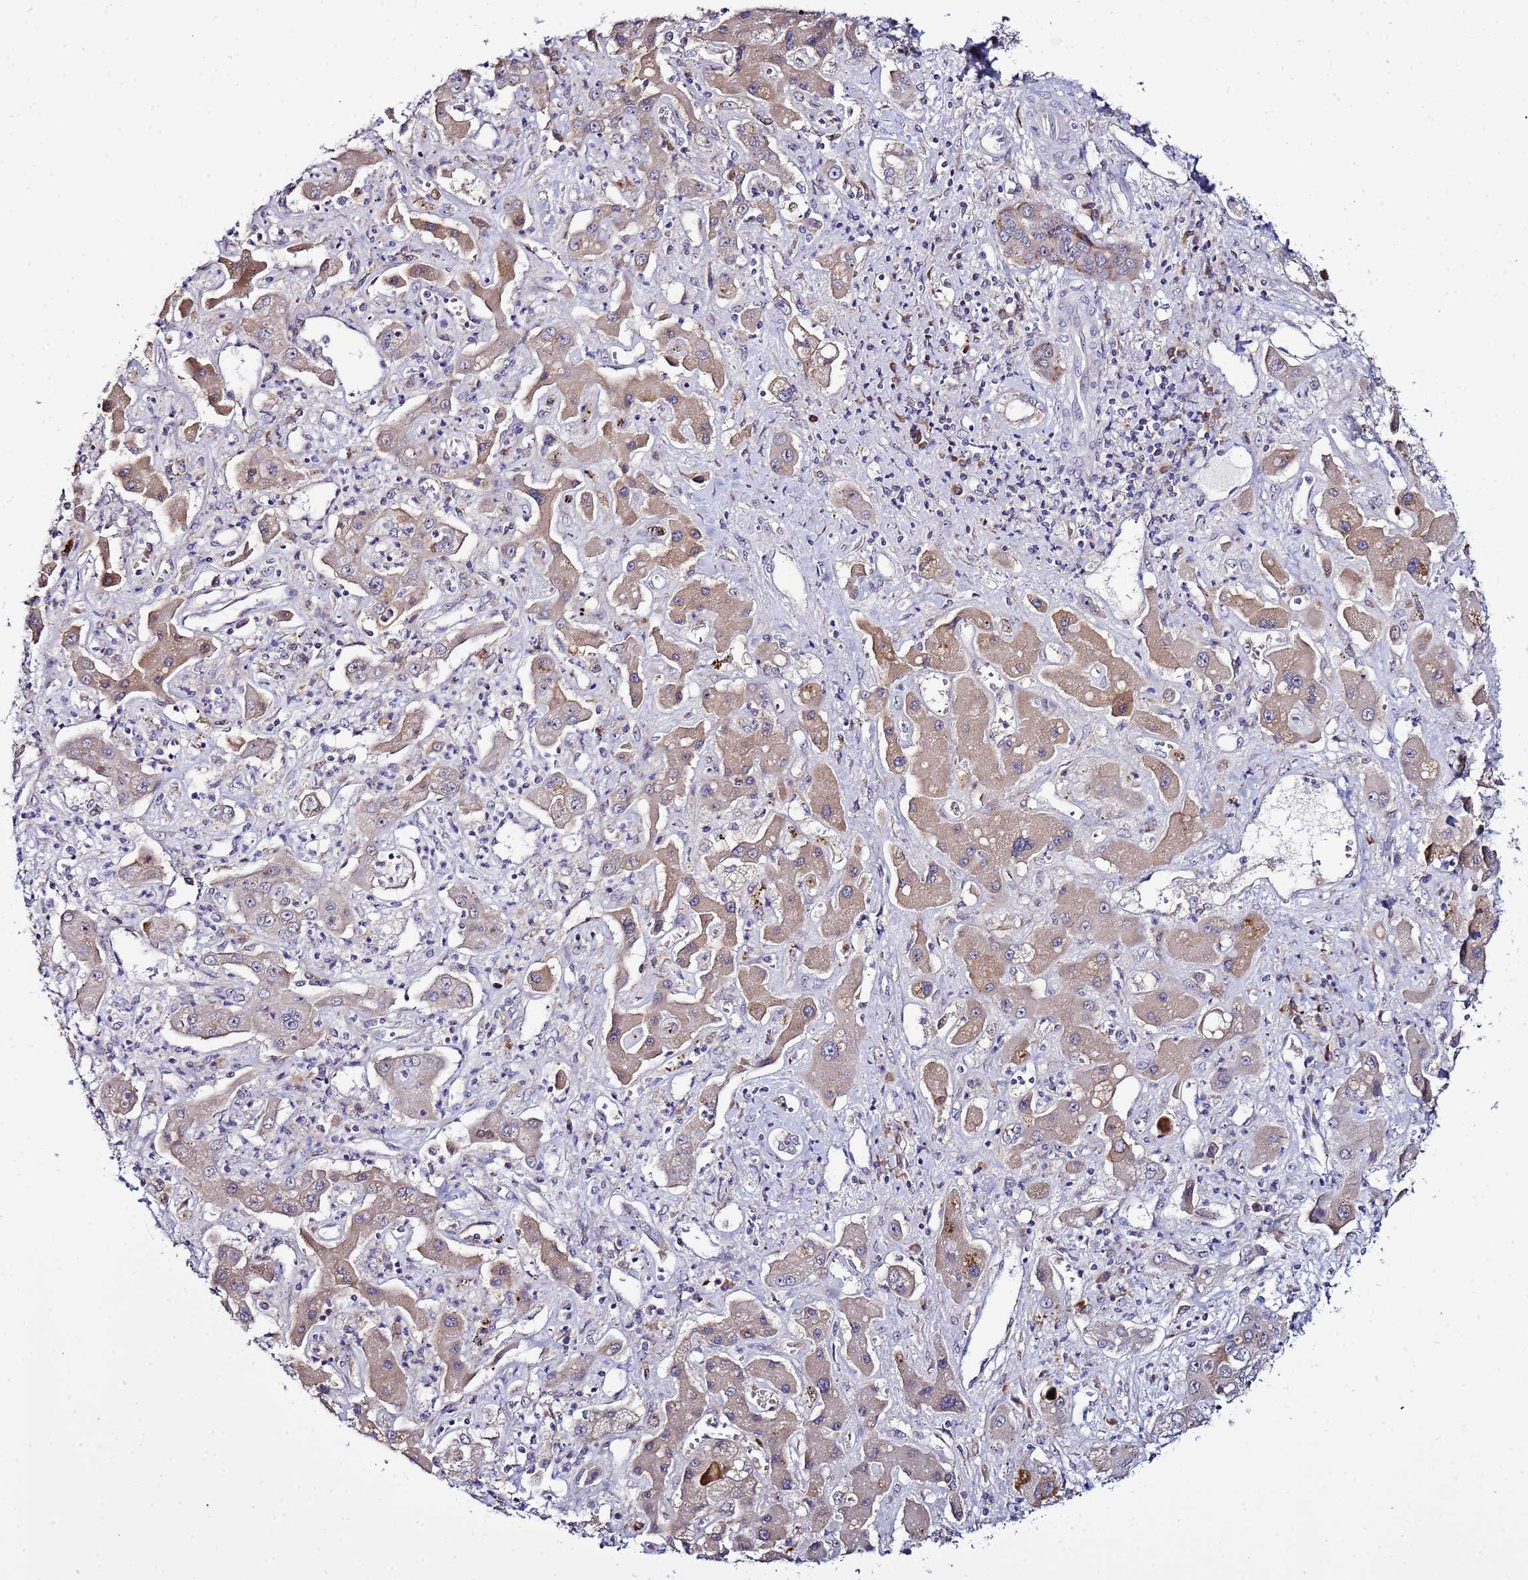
{"staining": {"intensity": "strong", "quantity": "<25%", "location": "cytoplasmic/membranous"}, "tissue": "liver cancer", "cell_type": "Tumor cells", "image_type": "cancer", "snomed": [{"axis": "morphology", "description": "Cholangiocarcinoma"}, {"axis": "topography", "description": "Liver"}], "caption": "Immunohistochemistry micrograph of liver cholangiocarcinoma stained for a protein (brown), which displays medium levels of strong cytoplasmic/membranous positivity in approximately <25% of tumor cells.", "gene": "NOL8", "patient": {"sex": "male", "age": 67}}